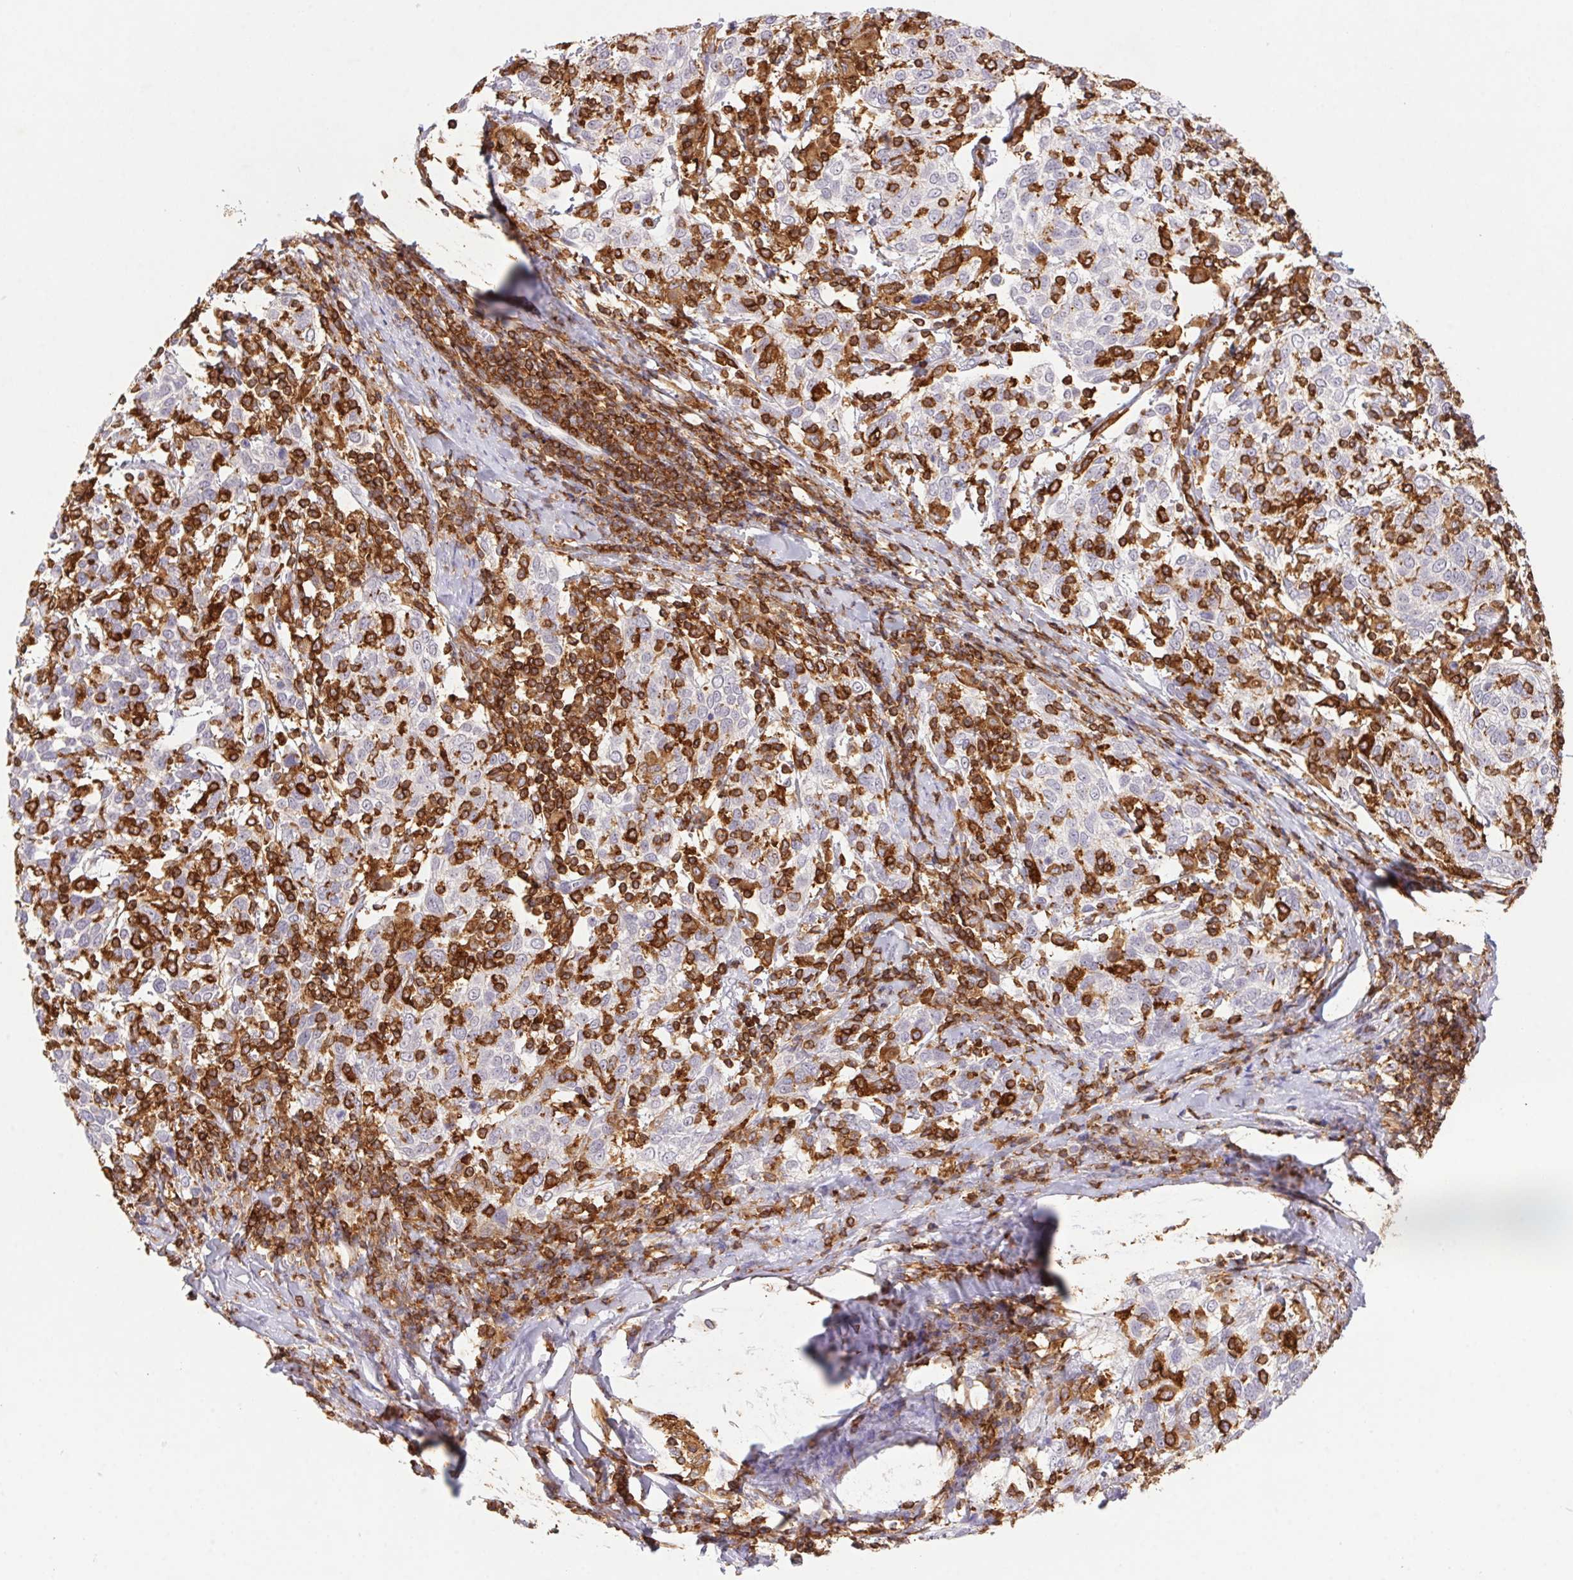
{"staining": {"intensity": "negative", "quantity": "none", "location": "none"}, "tissue": "cervical cancer", "cell_type": "Tumor cells", "image_type": "cancer", "snomed": [{"axis": "morphology", "description": "Squamous cell carcinoma, NOS"}, {"axis": "topography", "description": "Cervix"}], "caption": "A high-resolution histopathology image shows immunohistochemistry staining of squamous cell carcinoma (cervical), which shows no significant positivity in tumor cells. Brightfield microscopy of immunohistochemistry stained with DAB (brown) and hematoxylin (blue), captured at high magnification.", "gene": "APBB1IP", "patient": {"sex": "female", "age": 61}}